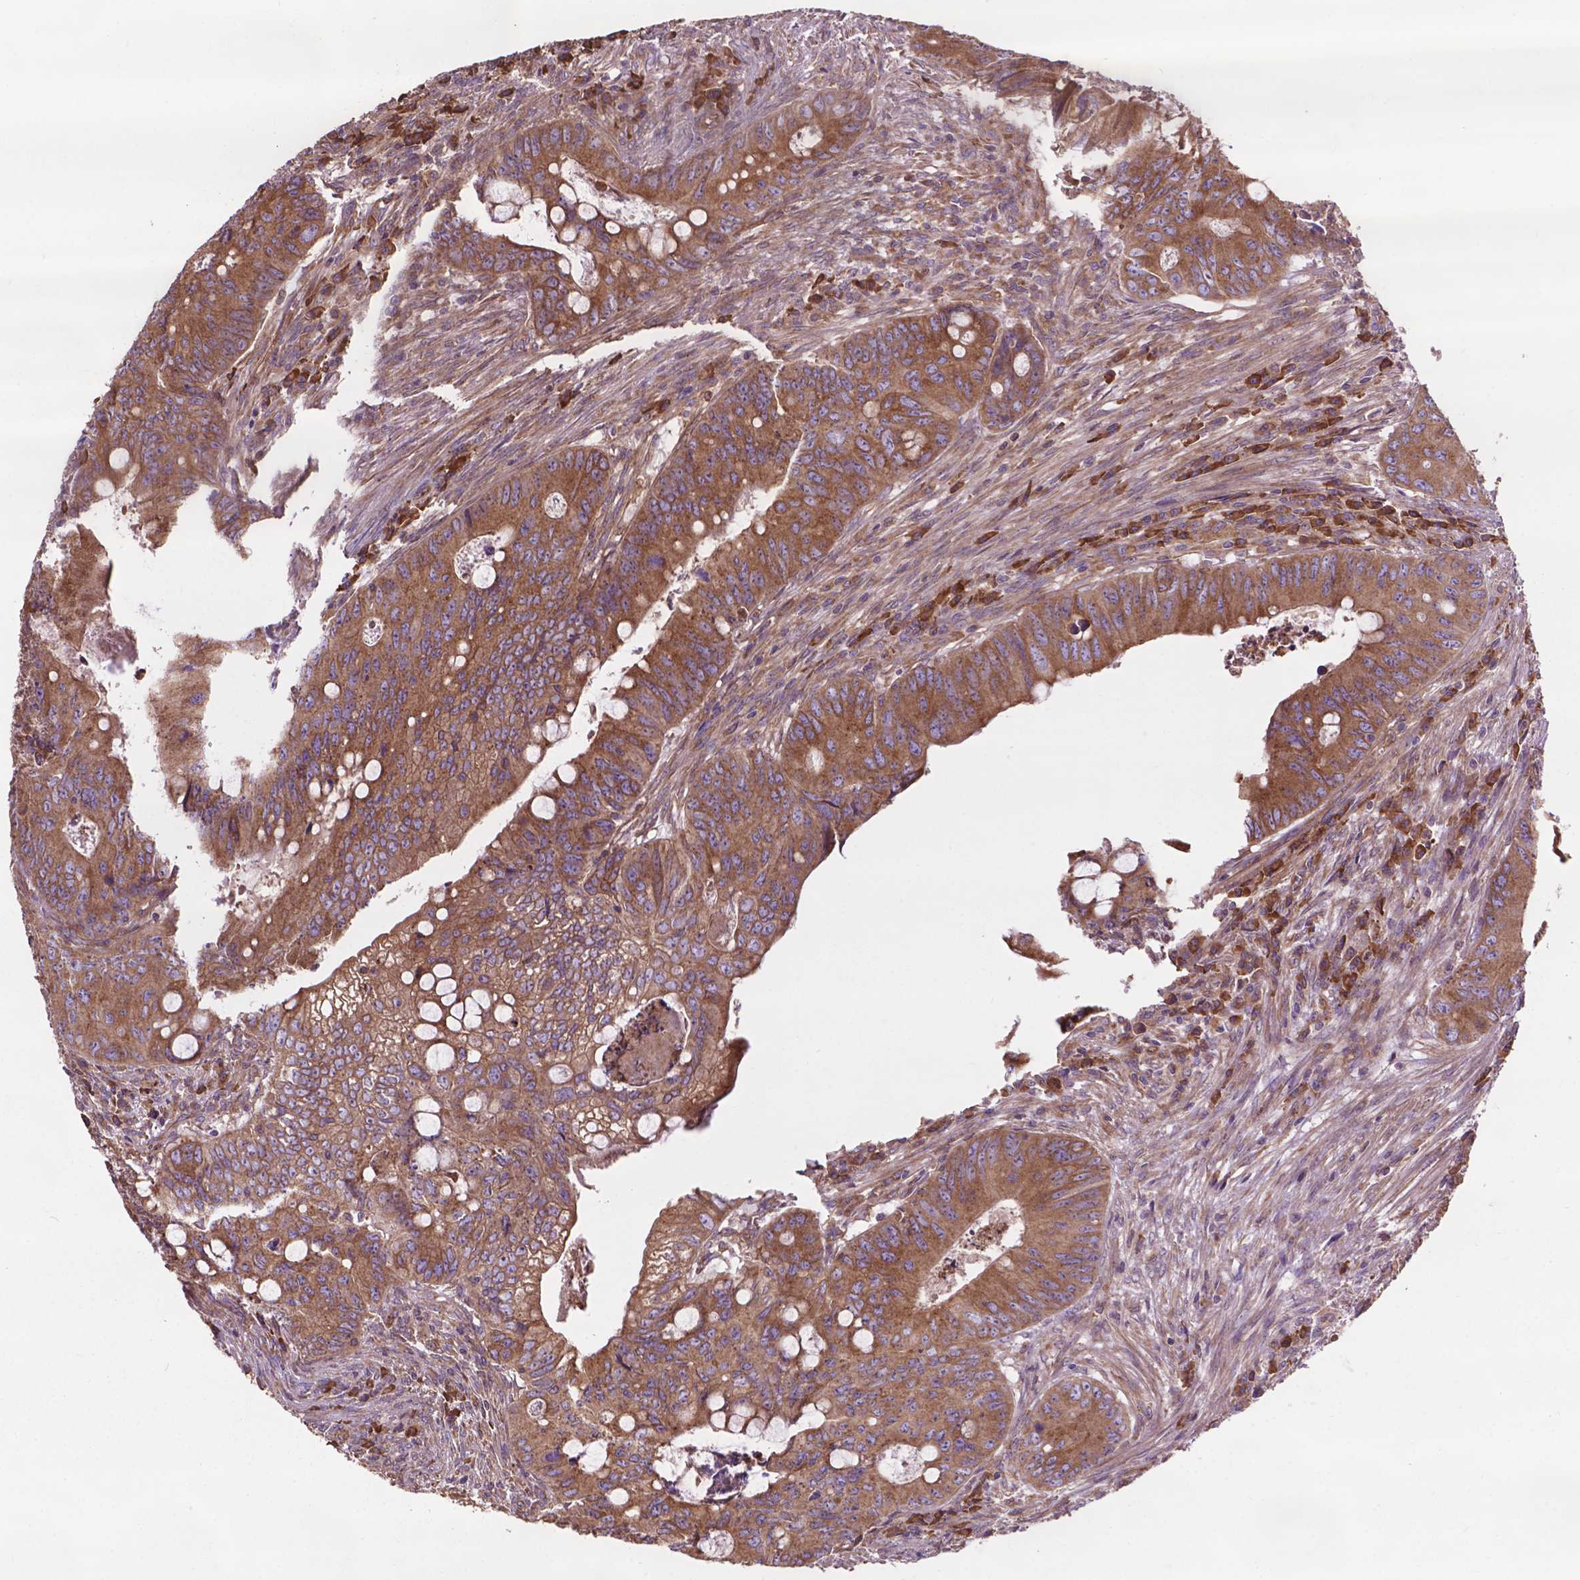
{"staining": {"intensity": "moderate", "quantity": ">75%", "location": "cytoplasmic/membranous"}, "tissue": "colorectal cancer", "cell_type": "Tumor cells", "image_type": "cancer", "snomed": [{"axis": "morphology", "description": "Adenocarcinoma, NOS"}, {"axis": "topography", "description": "Colon"}], "caption": "Human colorectal cancer (adenocarcinoma) stained for a protein (brown) reveals moderate cytoplasmic/membranous positive expression in approximately >75% of tumor cells.", "gene": "CCDC71L", "patient": {"sex": "female", "age": 74}}